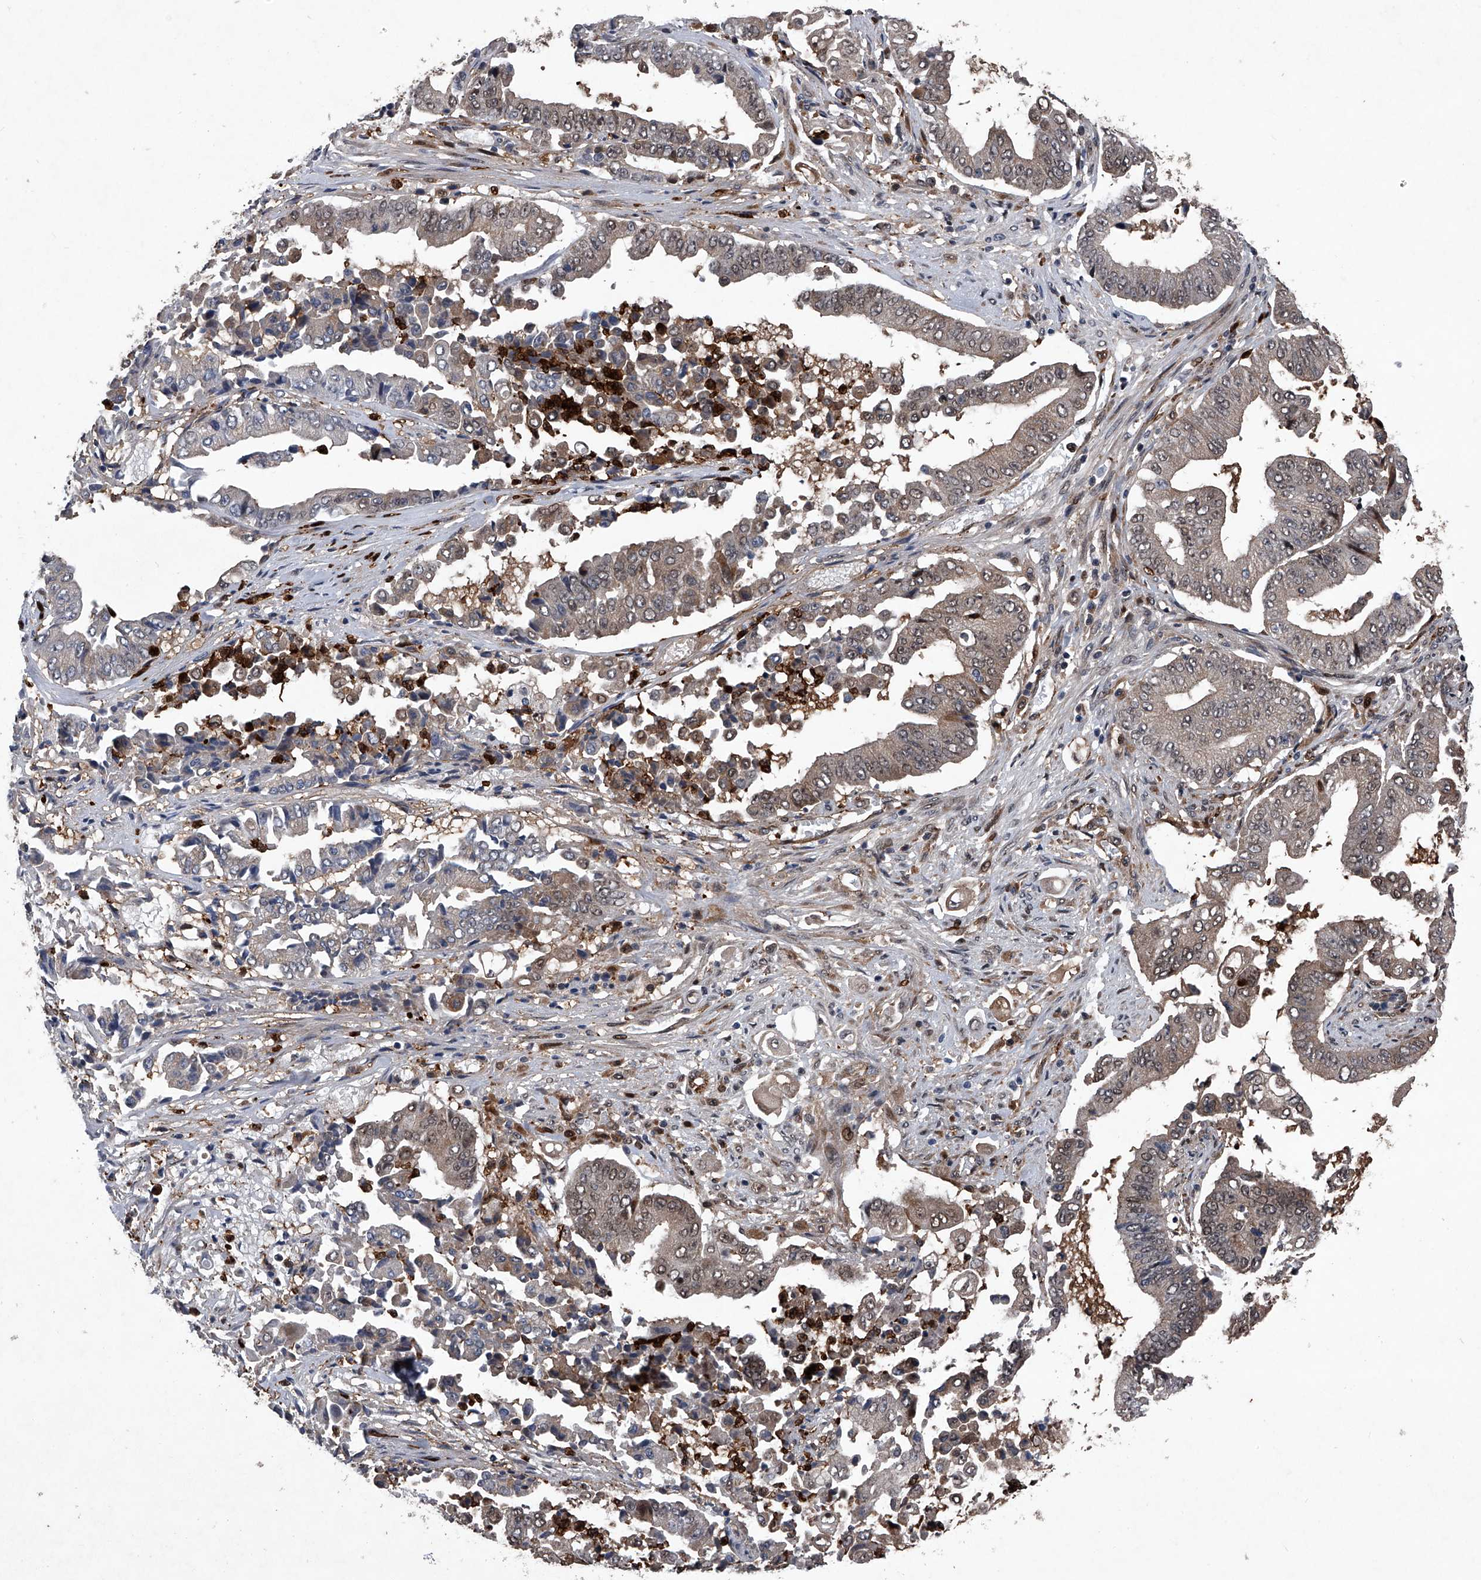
{"staining": {"intensity": "weak", "quantity": ">75%", "location": "cytoplasmic/membranous,nuclear"}, "tissue": "pancreatic cancer", "cell_type": "Tumor cells", "image_type": "cancer", "snomed": [{"axis": "morphology", "description": "Adenocarcinoma, NOS"}, {"axis": "topography", "description": "Pancreas"}], "caption": "Weak cytoplasmic/membranous and nuclear positivity is present in about >75% of tumor cells in pancreatic adenocarcinoma.", "gene": "MAPKAP1", "patient": {"sex": "female", "age": 77}}